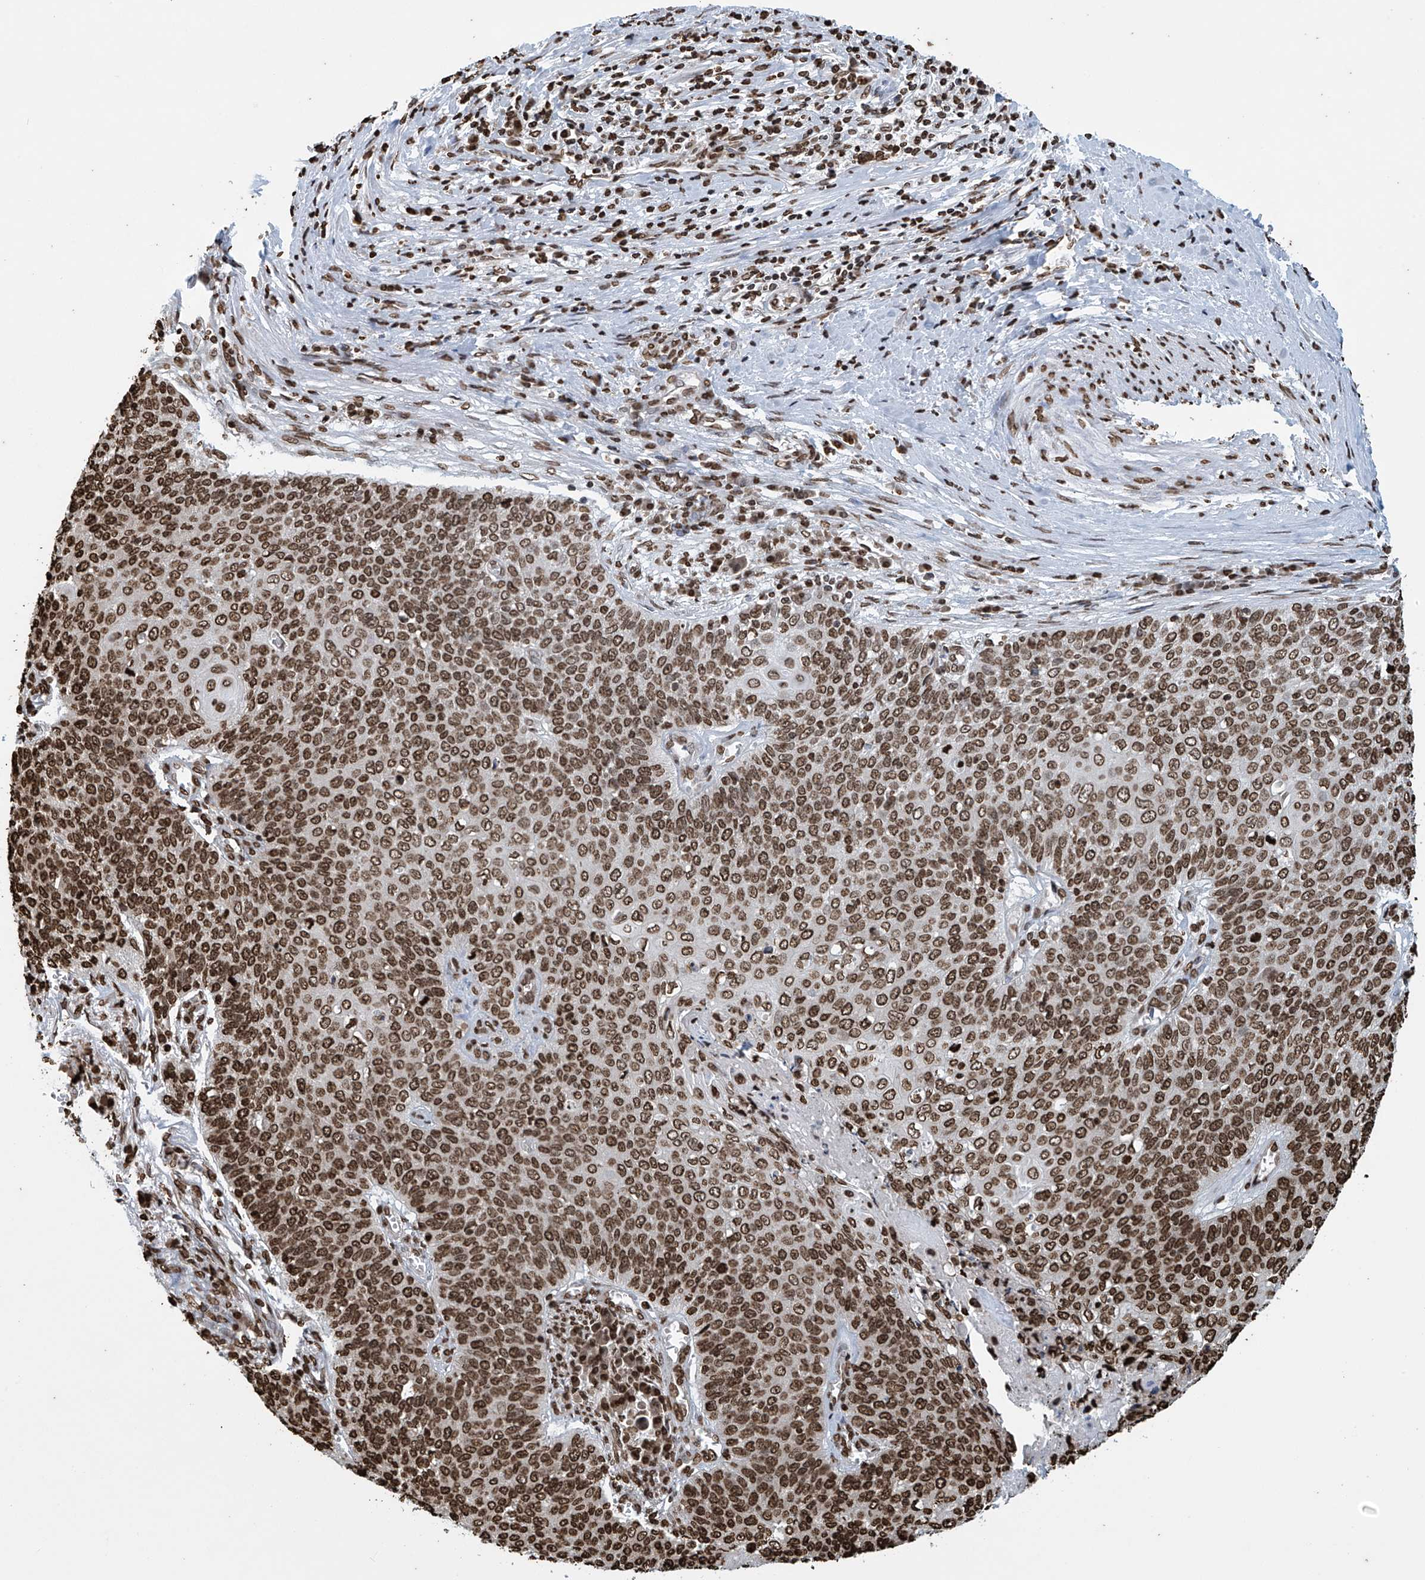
{"staining": {"intensity": "strong", "quantity": ">75%", "location": "nuclear"}, "tissue": "cervical cancer", "cell_type": "Tumor cells", "image_type": "cancer", "snomed": [{"axis": "morphology", "description": "Squamous cell carcinoma, NOS"}, {"axis": "topography", "description": "Cervix"}], "caption": "This histopathology image reveals IHC staining of human cervical squamous cell carcinoma, with high strong nuclear expression in about >75% of tumor cells.", "gene": "DPPA2", "patient": {"sex": "female", "age": 39}}